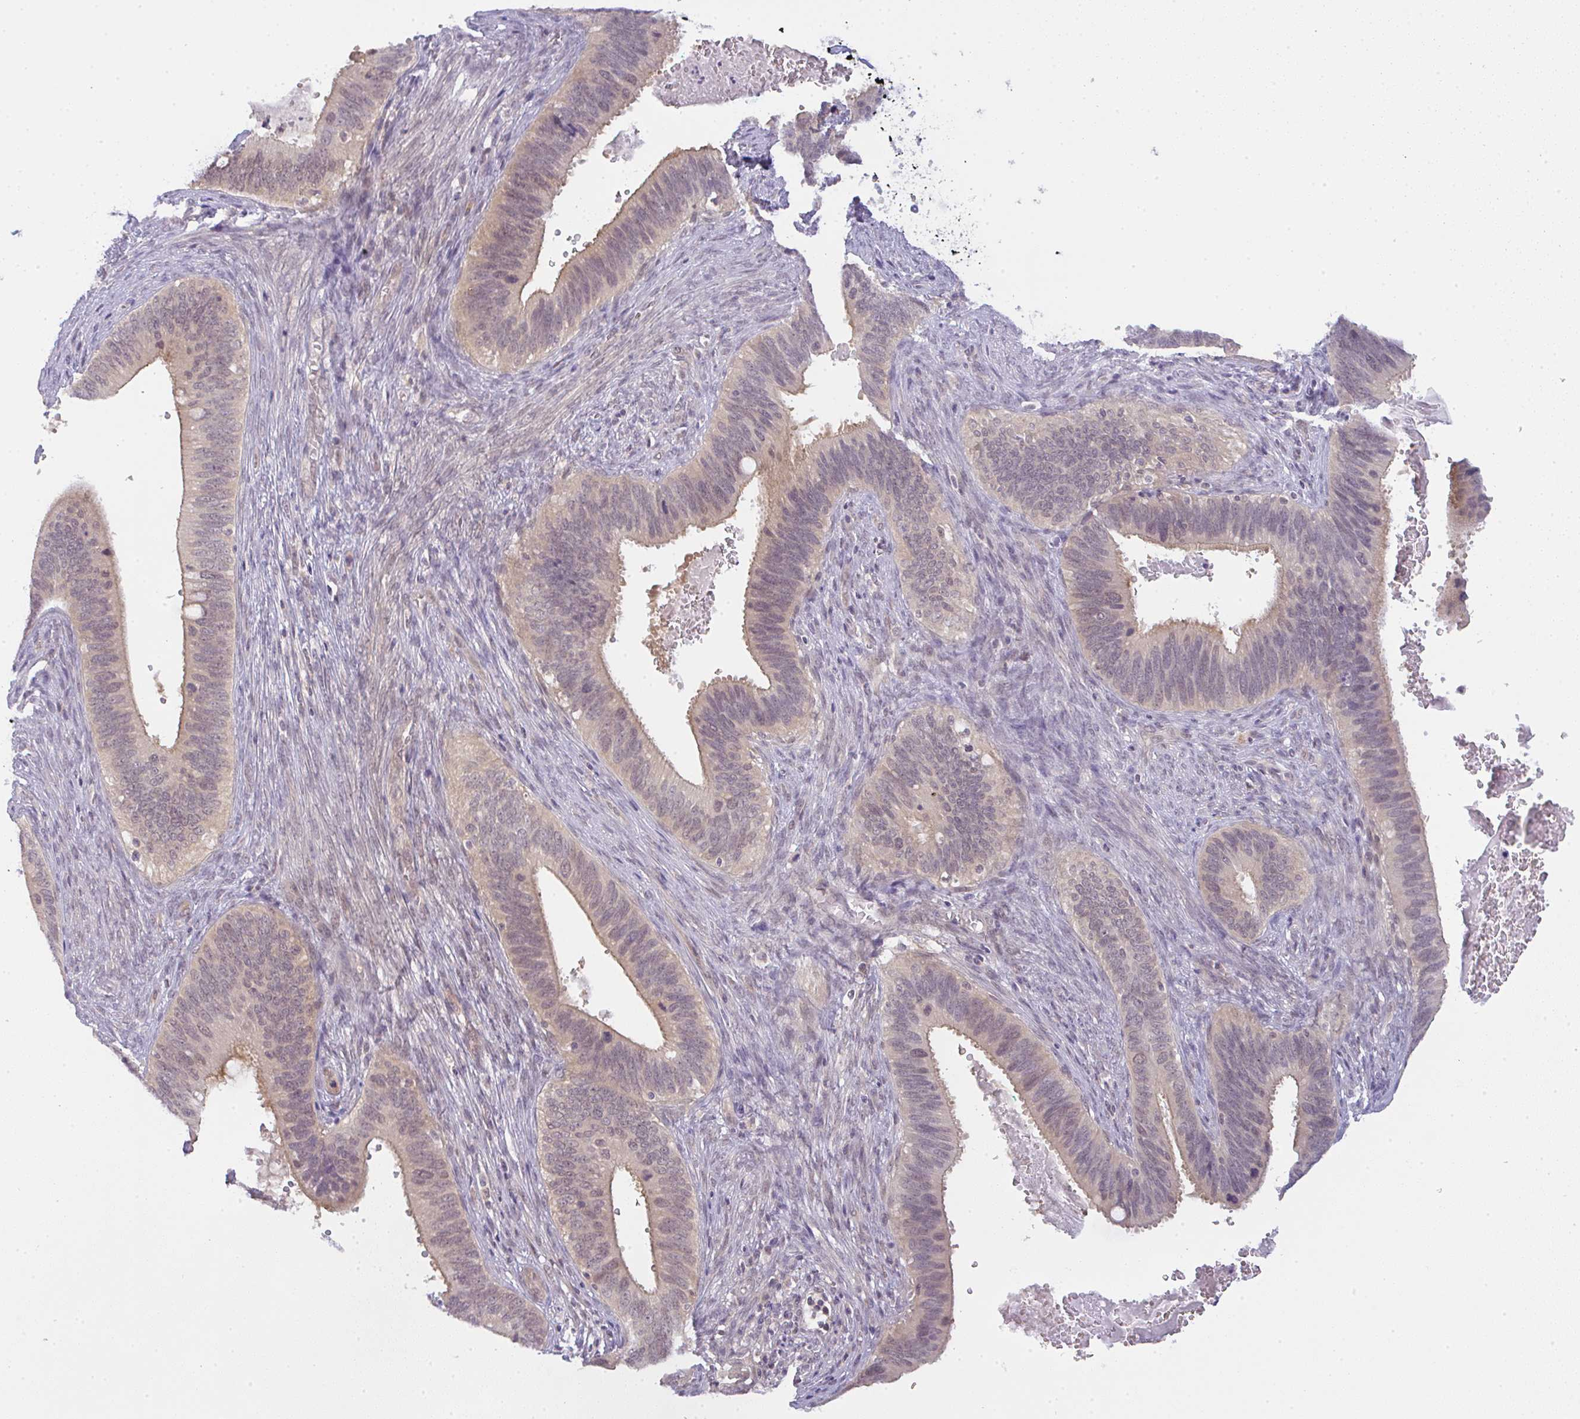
{"staining": {"intensity": "weak", "quantity": "25%-75%", "location": "cytoplasmic/membranous,nuclear"}, "tissue": "cervical cancer", "cell_type": "Tumor cells", "image_type": "cancer", "snomed": [{"axis": "morphology", "description": "Adenocarcinoma, NOS"}, {"axis": "topography", "description": "Cervix"}], "caption": "DAB (3,3'-diaminobenzidine) immunohistochemical staining of human cervical cancer (adenocarcinoma) reveals weak cytoplasmic/membranous and nuclear protein positivity in about 25%-75% of tumor cells. (DAB (3,3'-diaminobenzidine) IHC with brightfield microscopy, high magnification).", "gene": "CSE1L", "patient": {"sex": "female", "age": 42}}